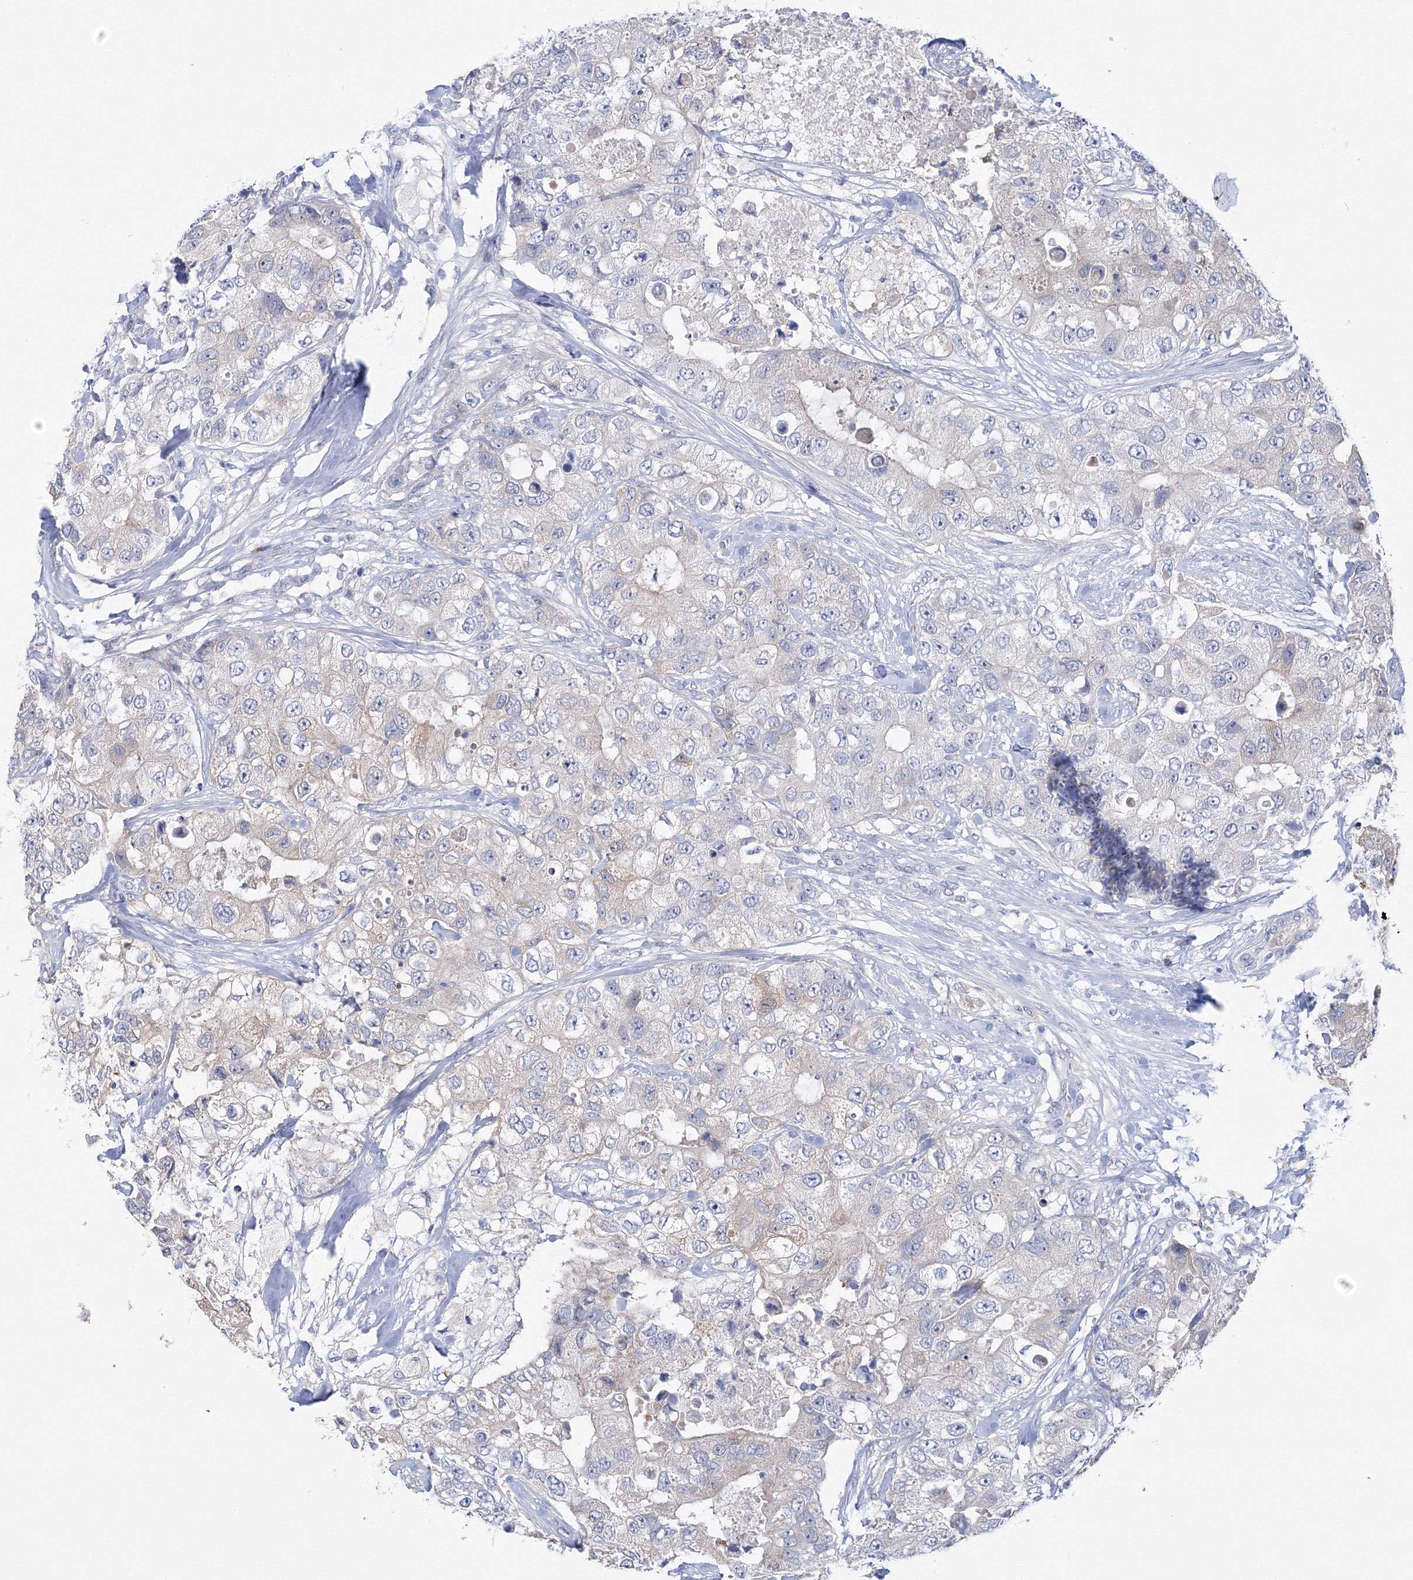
{"staining": {"intensity": "negative", "quantity": "none", "location": "none"}, "tissue": "breast cancer", "cell_type": "Tumor cells", "image_type": "cancer", "snomed": [{"axis": "morphology", "description": "Duct carcinoma"}, {"axis": "topography", "description": "Breast"}], "caption": "IHC image of neoplastic tissue: human breast cancer stained with DAB reveals no significant protein staining in tumor cells.", "gene": "TAMM41", "patient": {"sex": "female", "age": 62}}